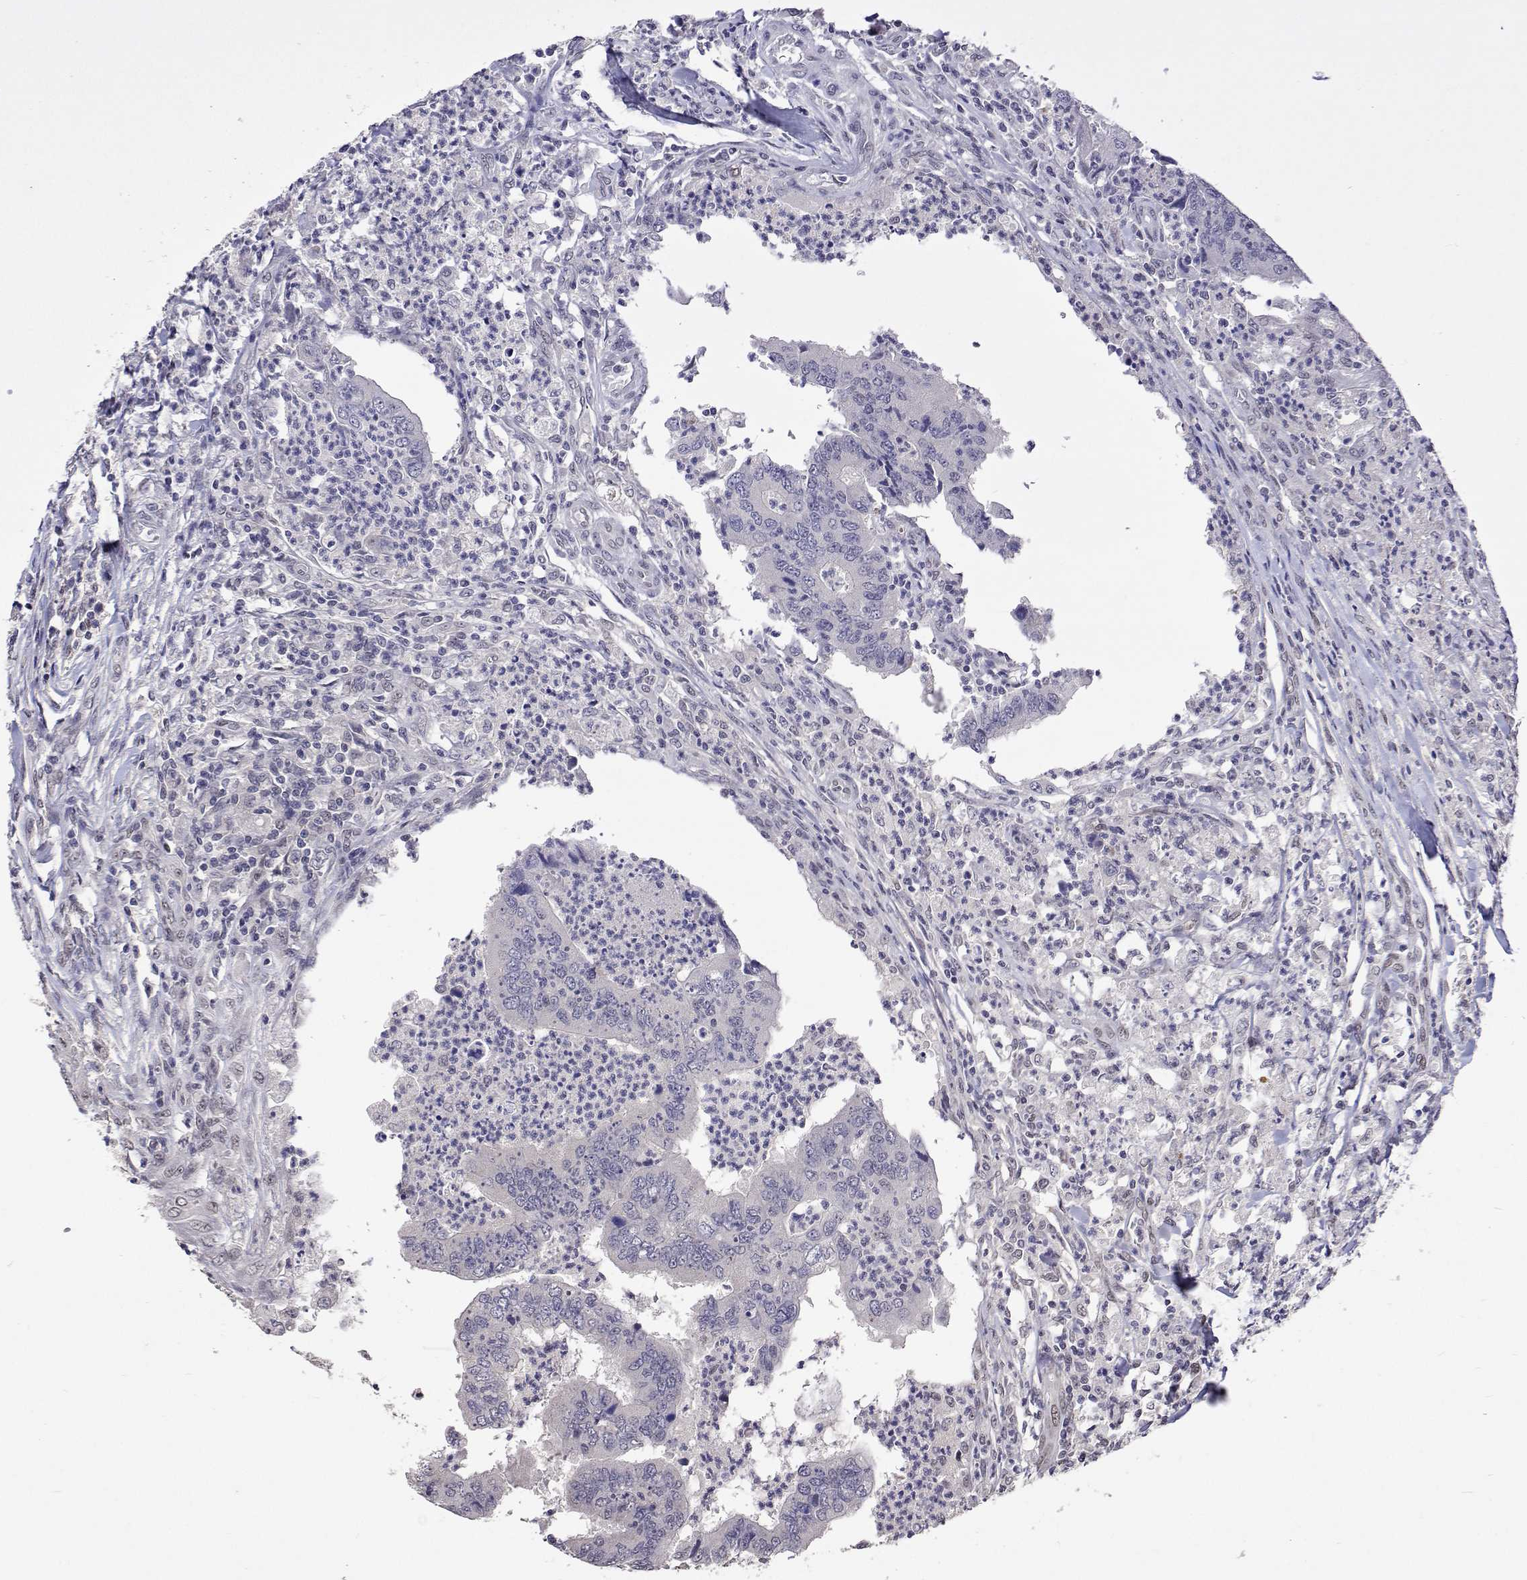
{"staining": {"intensity": "negative", "quantity": "none", "location": "none"}, "tissue": "colorectal cancer", "cell_type": "Tumor cells", "image_type": "cancer", "snomed": [{"axis": "morphology", "description": "Adenocarcinoma, NOS"}, {"axis": "topography", "description": "Colon"}], "caption": "DAB (3,3'-diaminobenzidine) immunohistochemical staining of adenocarcinoma (colorectal) exhibits no significant positivity in tumor cells.", "gene": "HNRNPA0", "patient": {"sex": "female", "age": 67}}